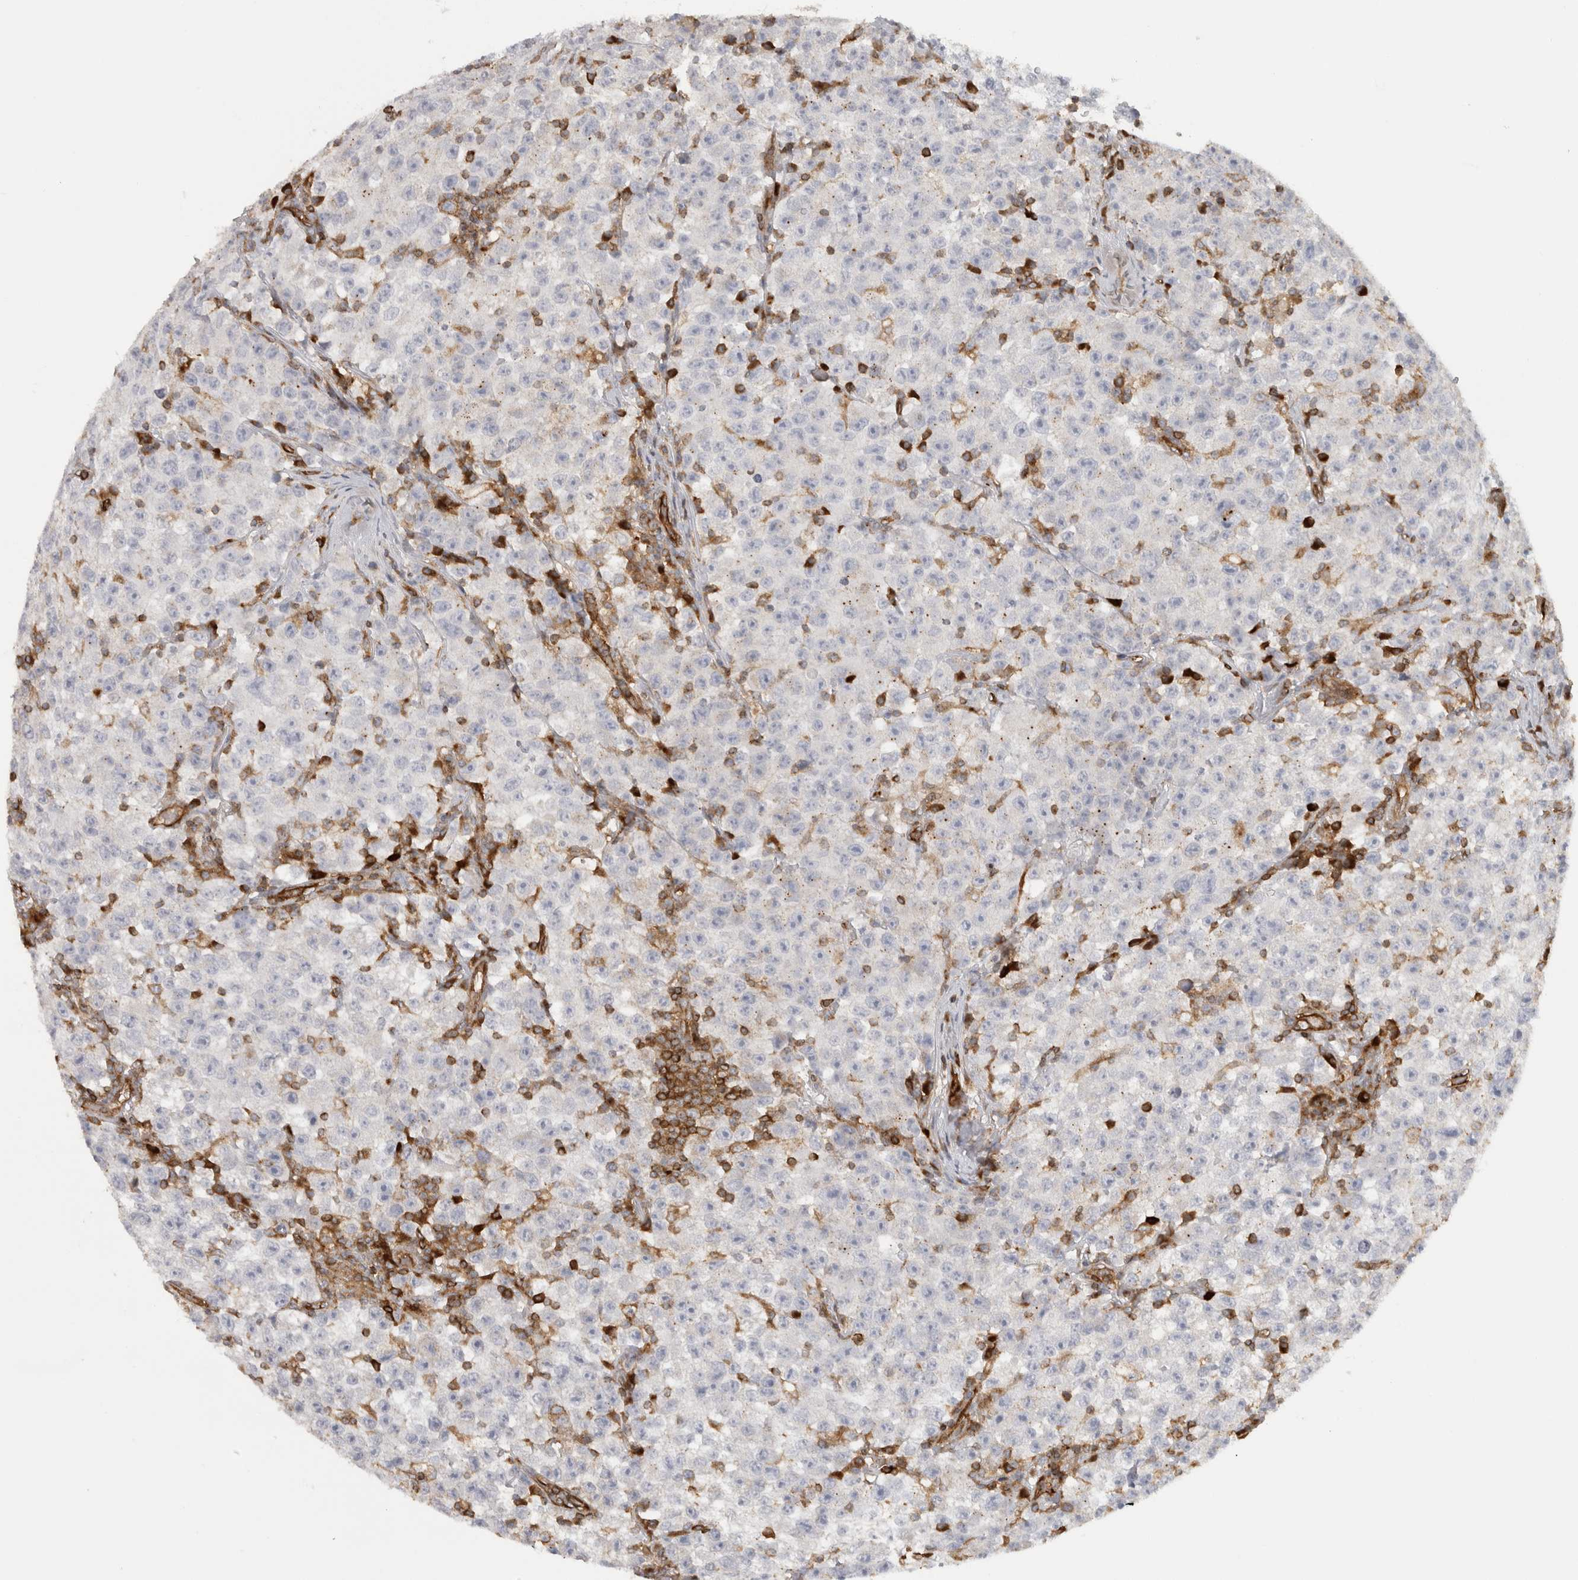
{"staining": {"intensity": "negative", "quantity": "none", "location": "none"}, "tissue": "testis cancer", "cell_type": "Tumor cells", "image_type": "cancer", "snomed": [{"axis": "morphology", "description": "Seminoma, NOS"}, {"axis": "topography", "description": "Testis"}], "caption": "This is an IHC micrograph of seminoma (testis). There is no positivity in tumor cells.", "gene": "HLA-E", "patient": {"sex": "male", "age": 22}}